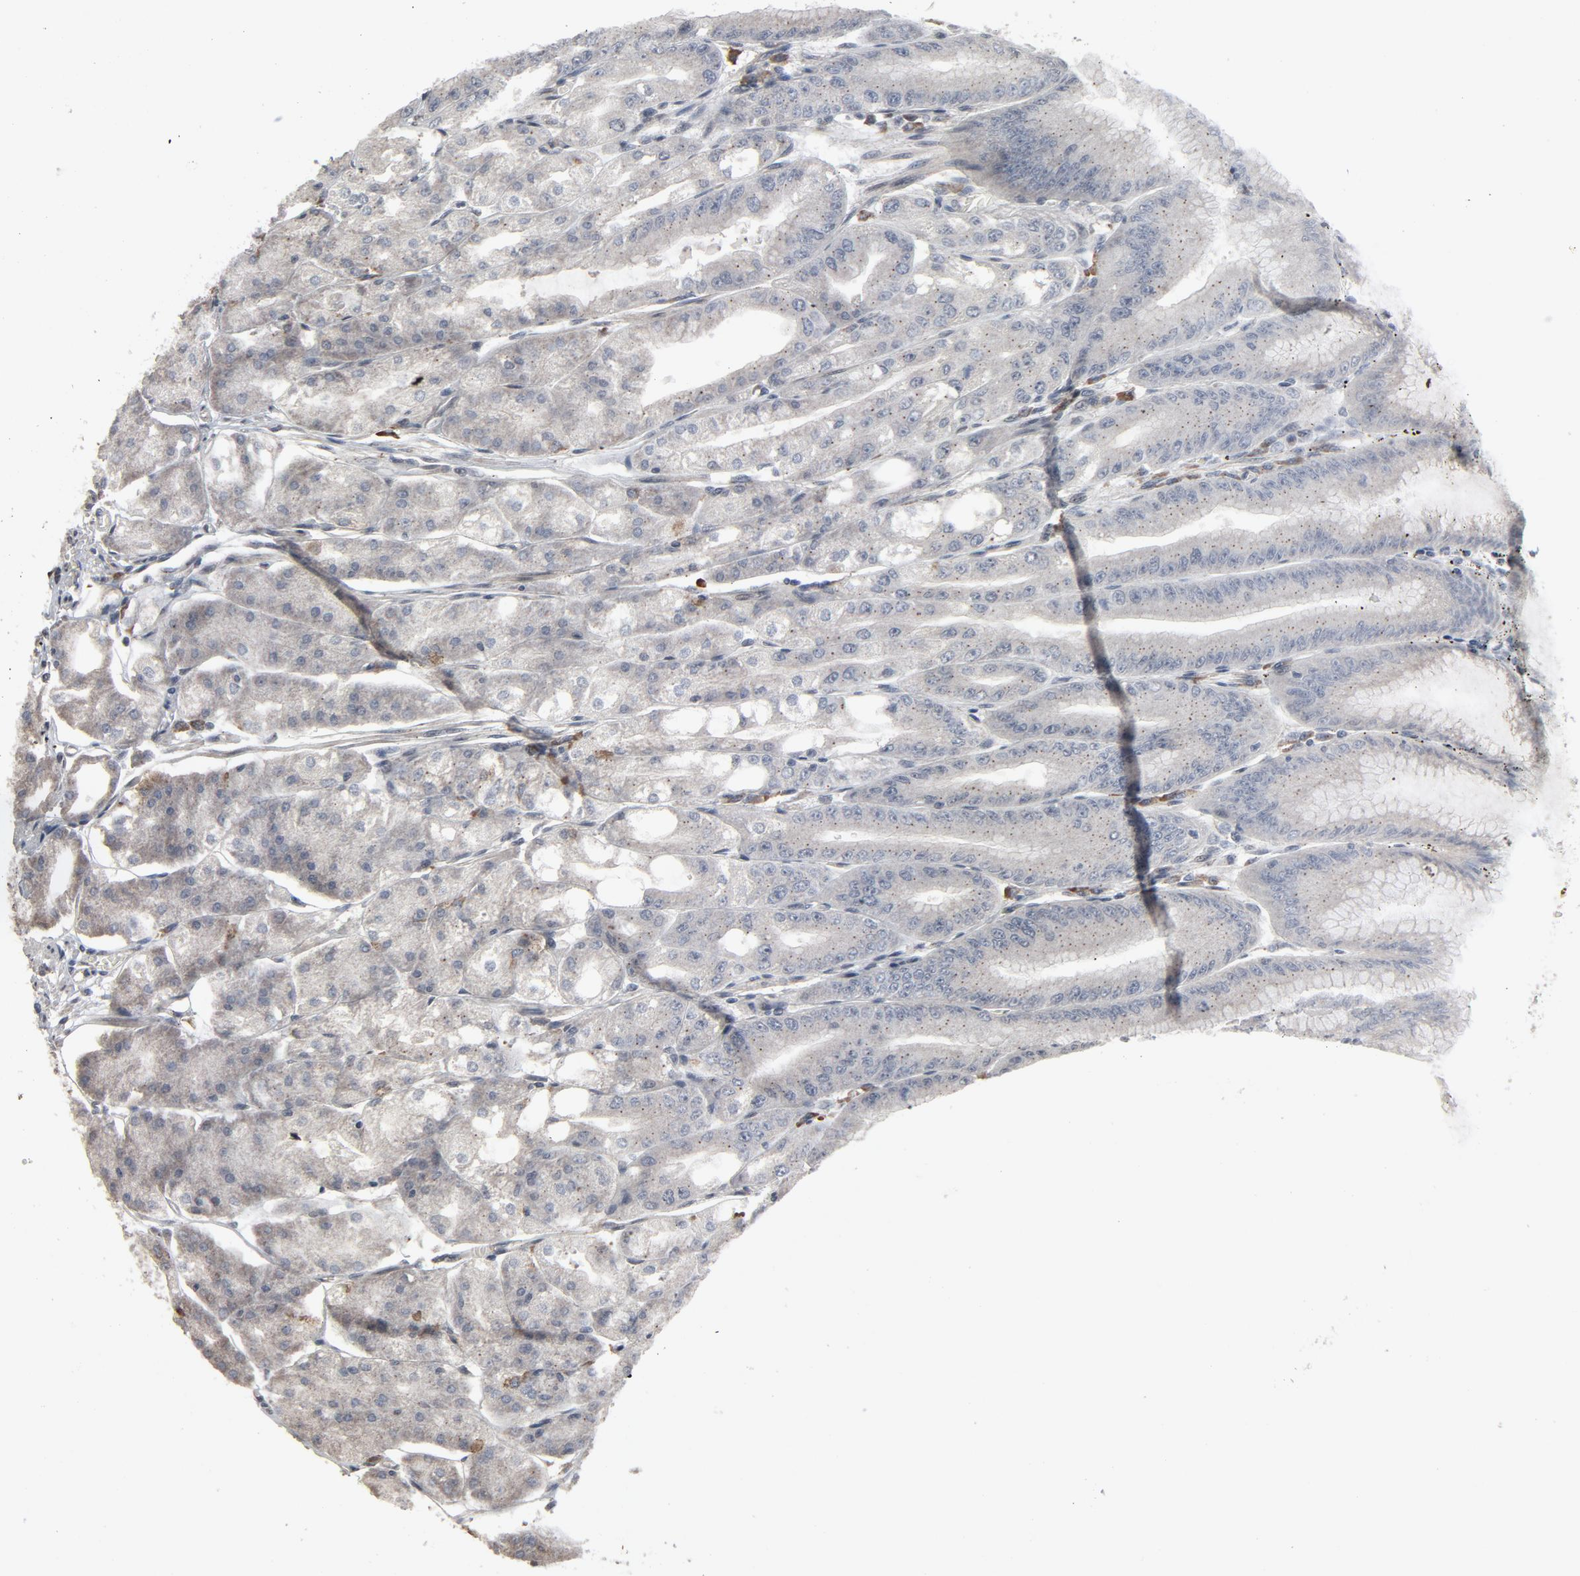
{"staining": {"intensity": "weak", "quantity": "25%-75%", "location": "cytoplasmic/membranous,nuclear"}, "tissue": "stomach", "cell_type": "Glandular cells", "image_type": "normal", "snomed": [{"axis": "morphology", "description": "Normal tissue, NOS"}, {"axis": "topography", "description": "Stomach, lower"}], "caption": "Immunohistochemical staining of benign human stomach reveals low levels of weak cytoplasmic/membranous,nuclear positivity in about 25%-75% of glandular cells. Nuclei are stained in blue.", "gene": "POM121", "patient": {"sex": "male", "age": 71}}